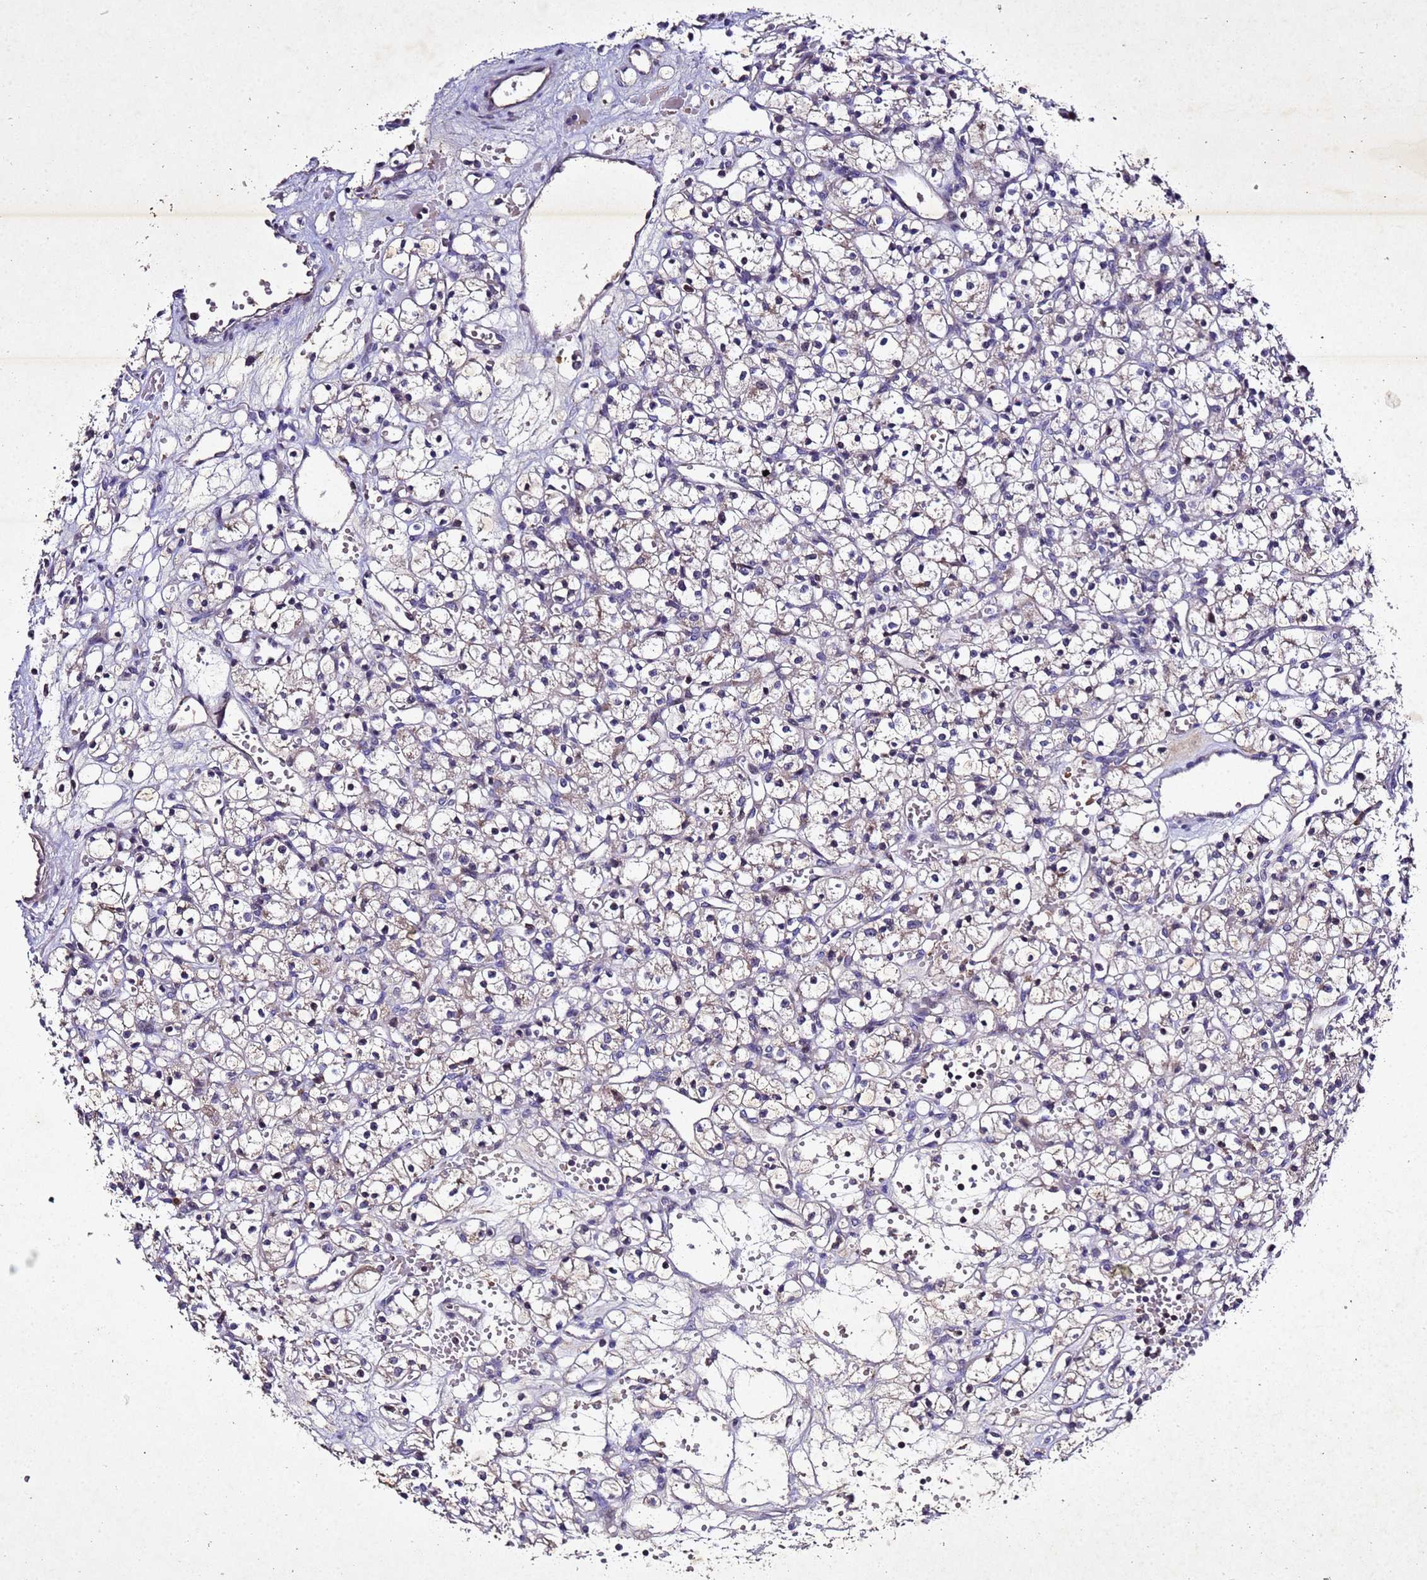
{"staining": {"intensity": "weak", "quantity": "<25%", "location": "cytoplasmic/membranous"}, "tissue": "renal cancer", "cell_type": "Tumor cells", "image_type": "cancer", "snomed": [{"axis": "morphology", "description": "Adenocarcinoma, NOS"}, {"axis": "topography", "description": "Kidney"}], "caption": "This is an immunohistochemistry image of adenocarcinoma (renal). There is no positivity in tumor cells.", "gene": "SV2B", "patient": {"sex": "female", "age": 59}}